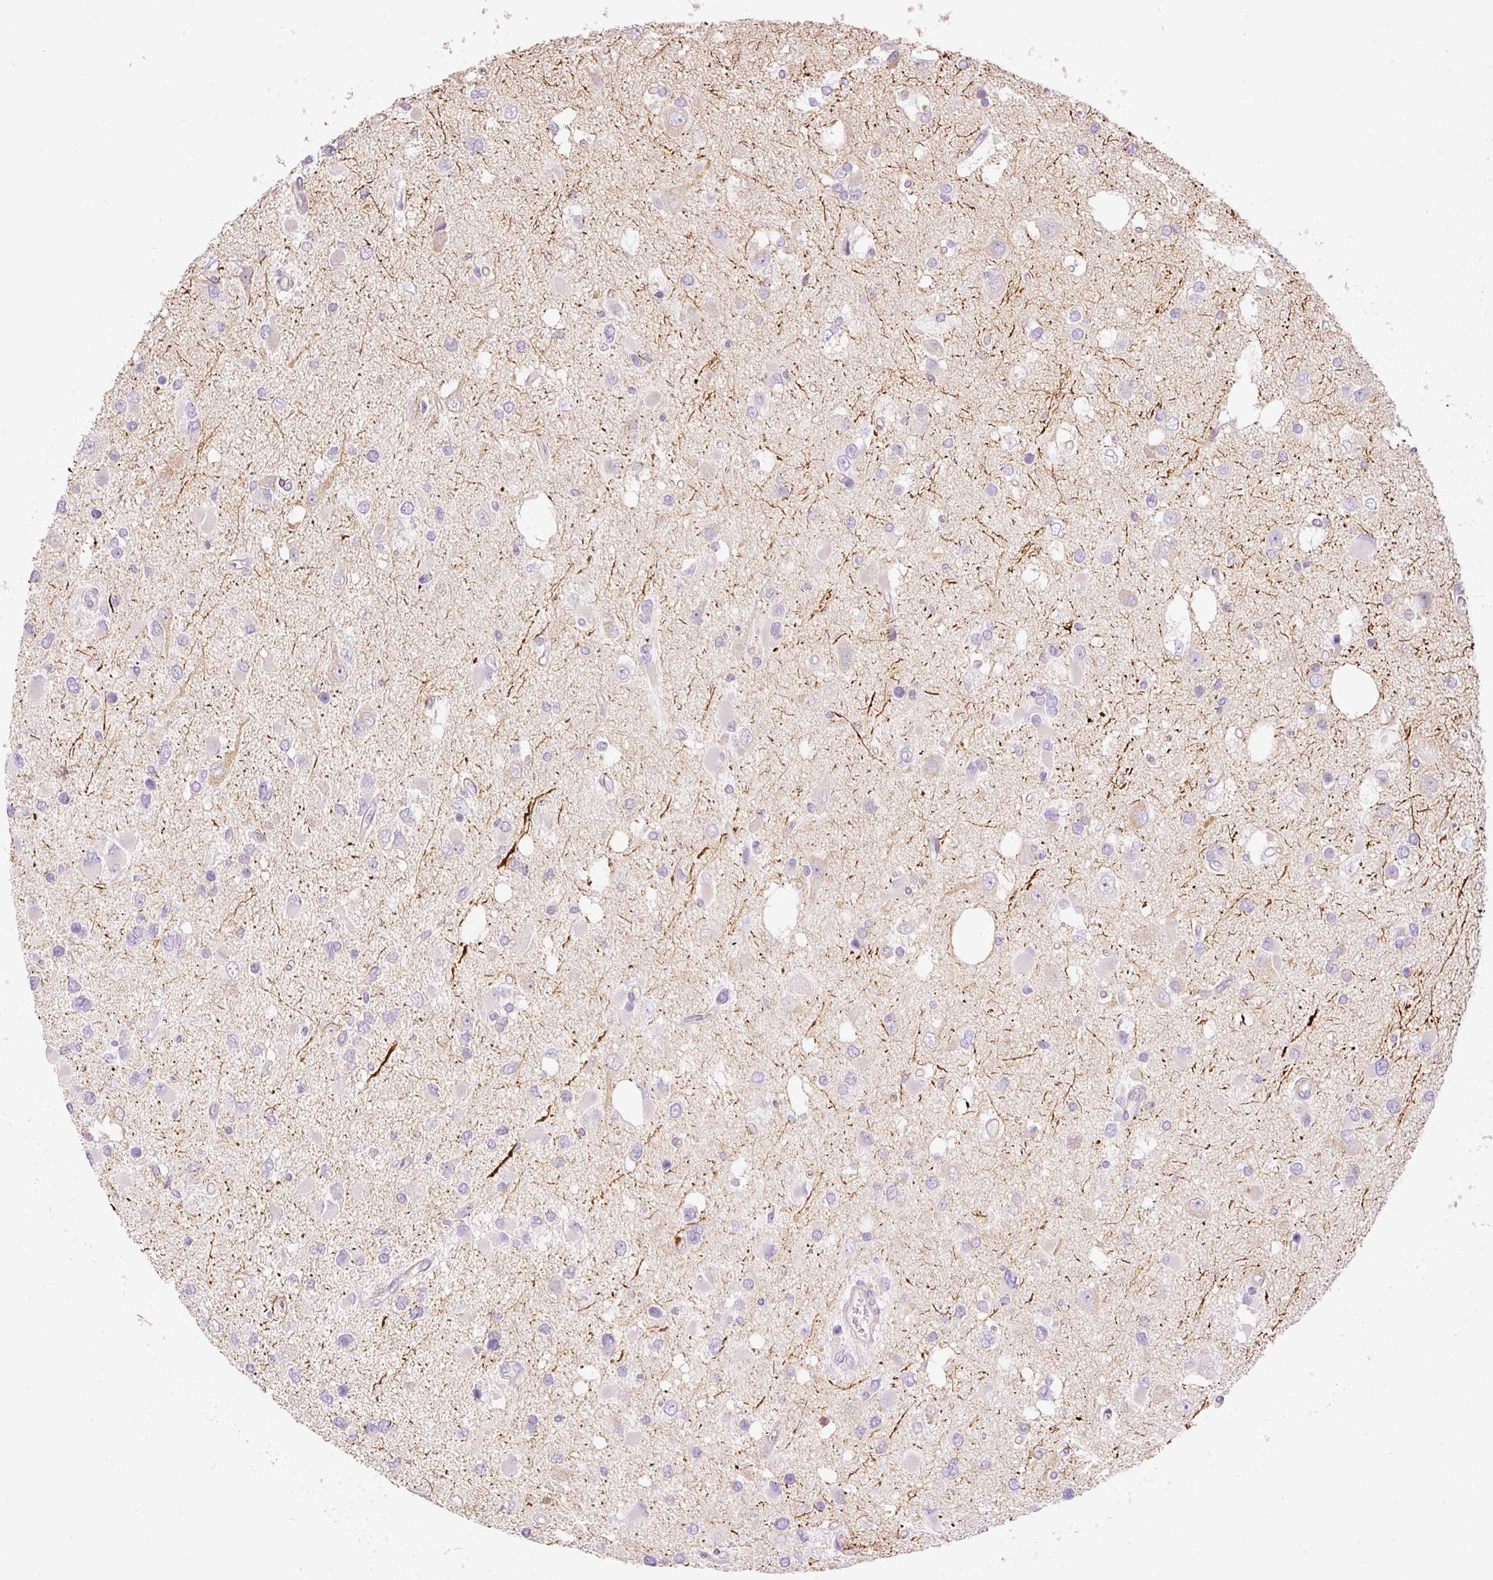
{"staining": {"intensity": "negative", "quantity": "none", "location": "none"}, "tissue": "glioma", "cell_type": "Tumor cells", "image_type": "cancer", "snomed": [{"axis": "morphology", "description": "Glioma, malignant, High grade"}, {"axis": "topography", "description": "Brain"}], "caption": "Tumor cells show no significant protein expression in high-grade glioma (malignant). (DAB (3,3'-diaminobenzidine) immunohistochemistry visualized using brightfield microscopy, high magnification).", "gene": "DOK6", "patient": {"sex": "male", "age": 53}}